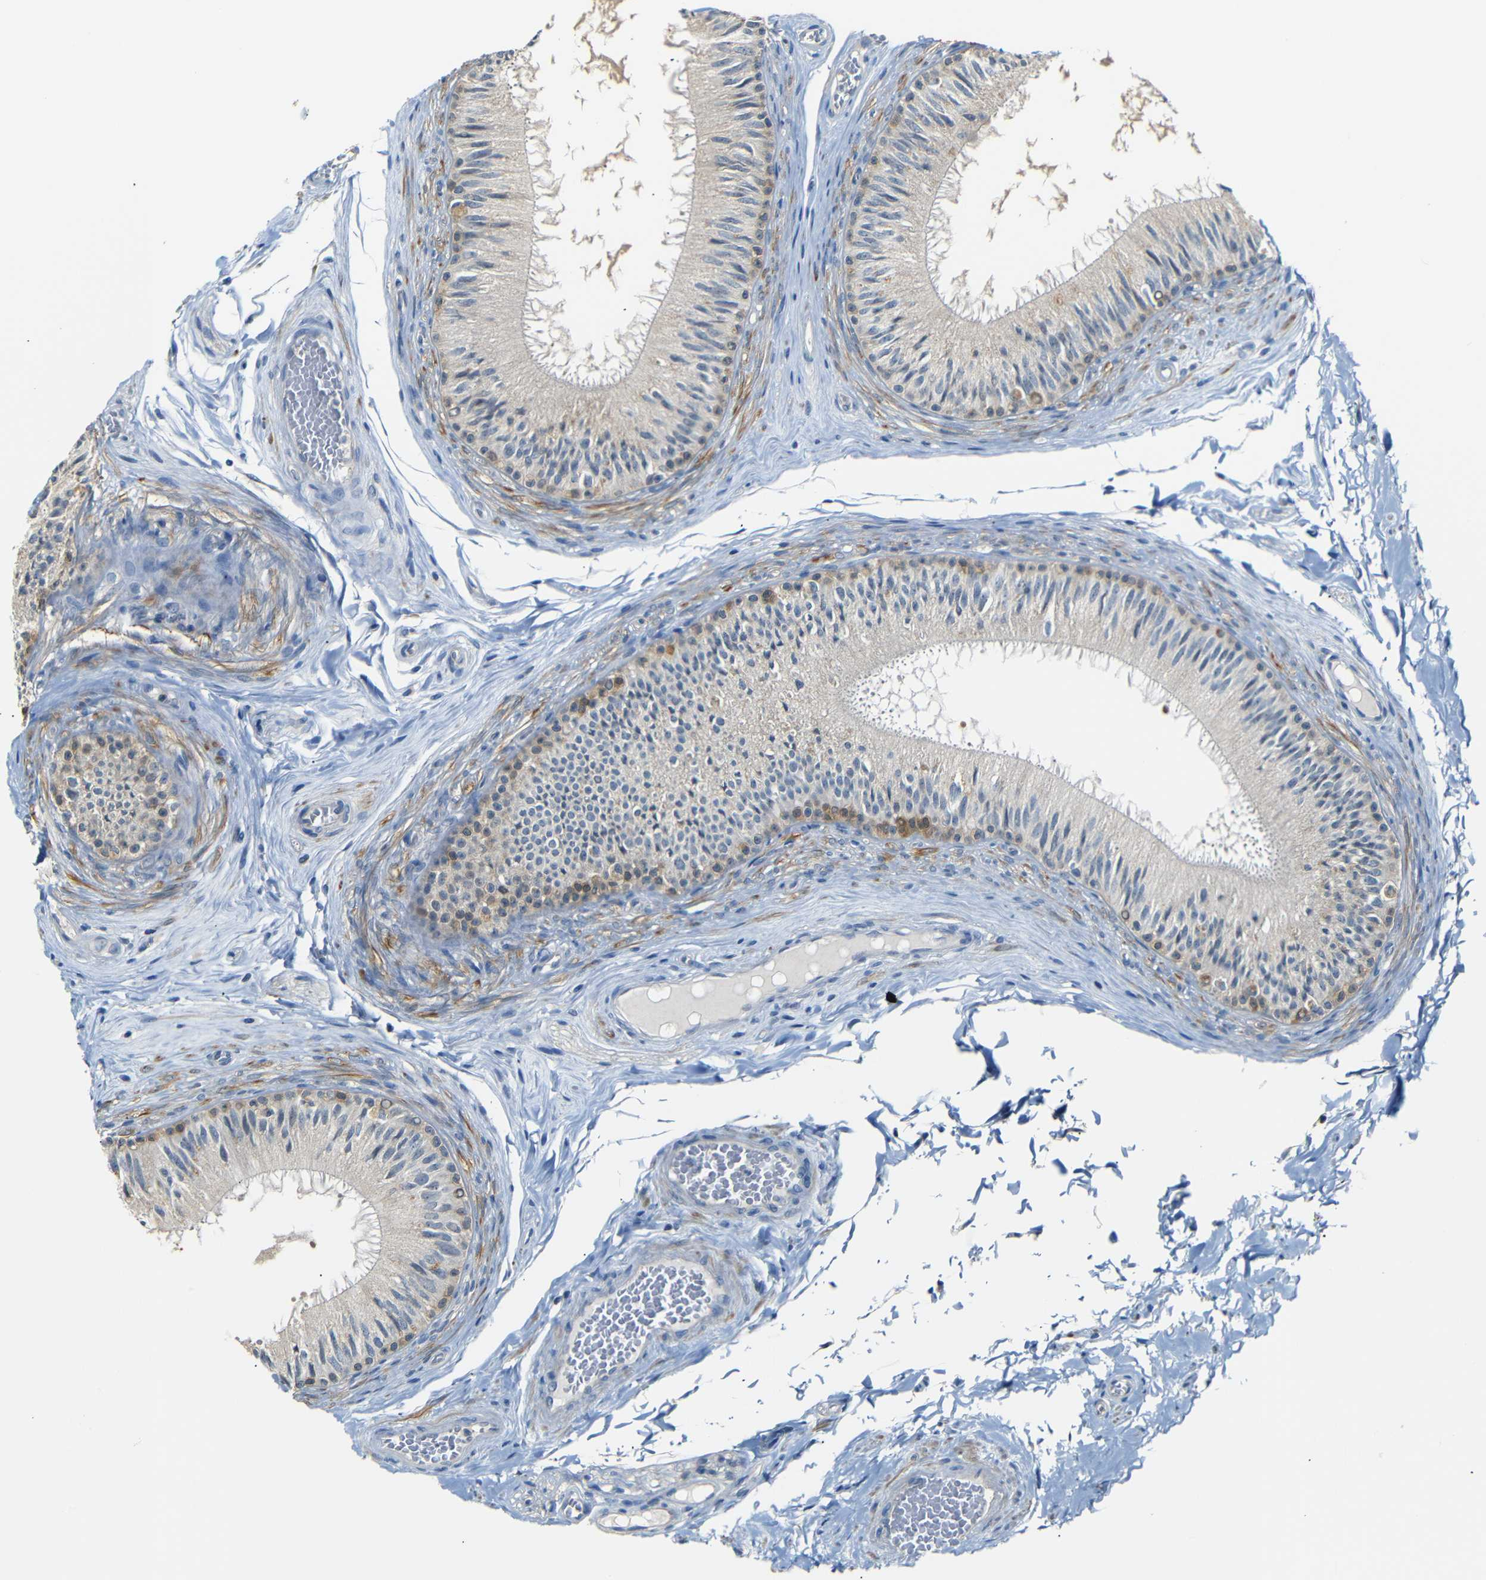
{"staining": {"intensity": "moderate", "quantity": "25%-75%", "location": "cytoplasmic/membranous"}, "tissue": "epididymis", "cell_type": "Glandular cells", "image_type": "normal", "snomed": [{"axis": "morphology", "description": "Normal tissue, NOS"}, {"axis": "topography", "description": "Testis"}, {"axis": "topography", "description": "Epididymis"}], "caption": "About 25%-75% of glandular cells in benign epididymis demonstrate moderate cytoplasmic/membranous protein staining as visualized by brown immunohistochemical staining.", "gene": "SFN", "patient": {"sex": "male", "age": 36}}